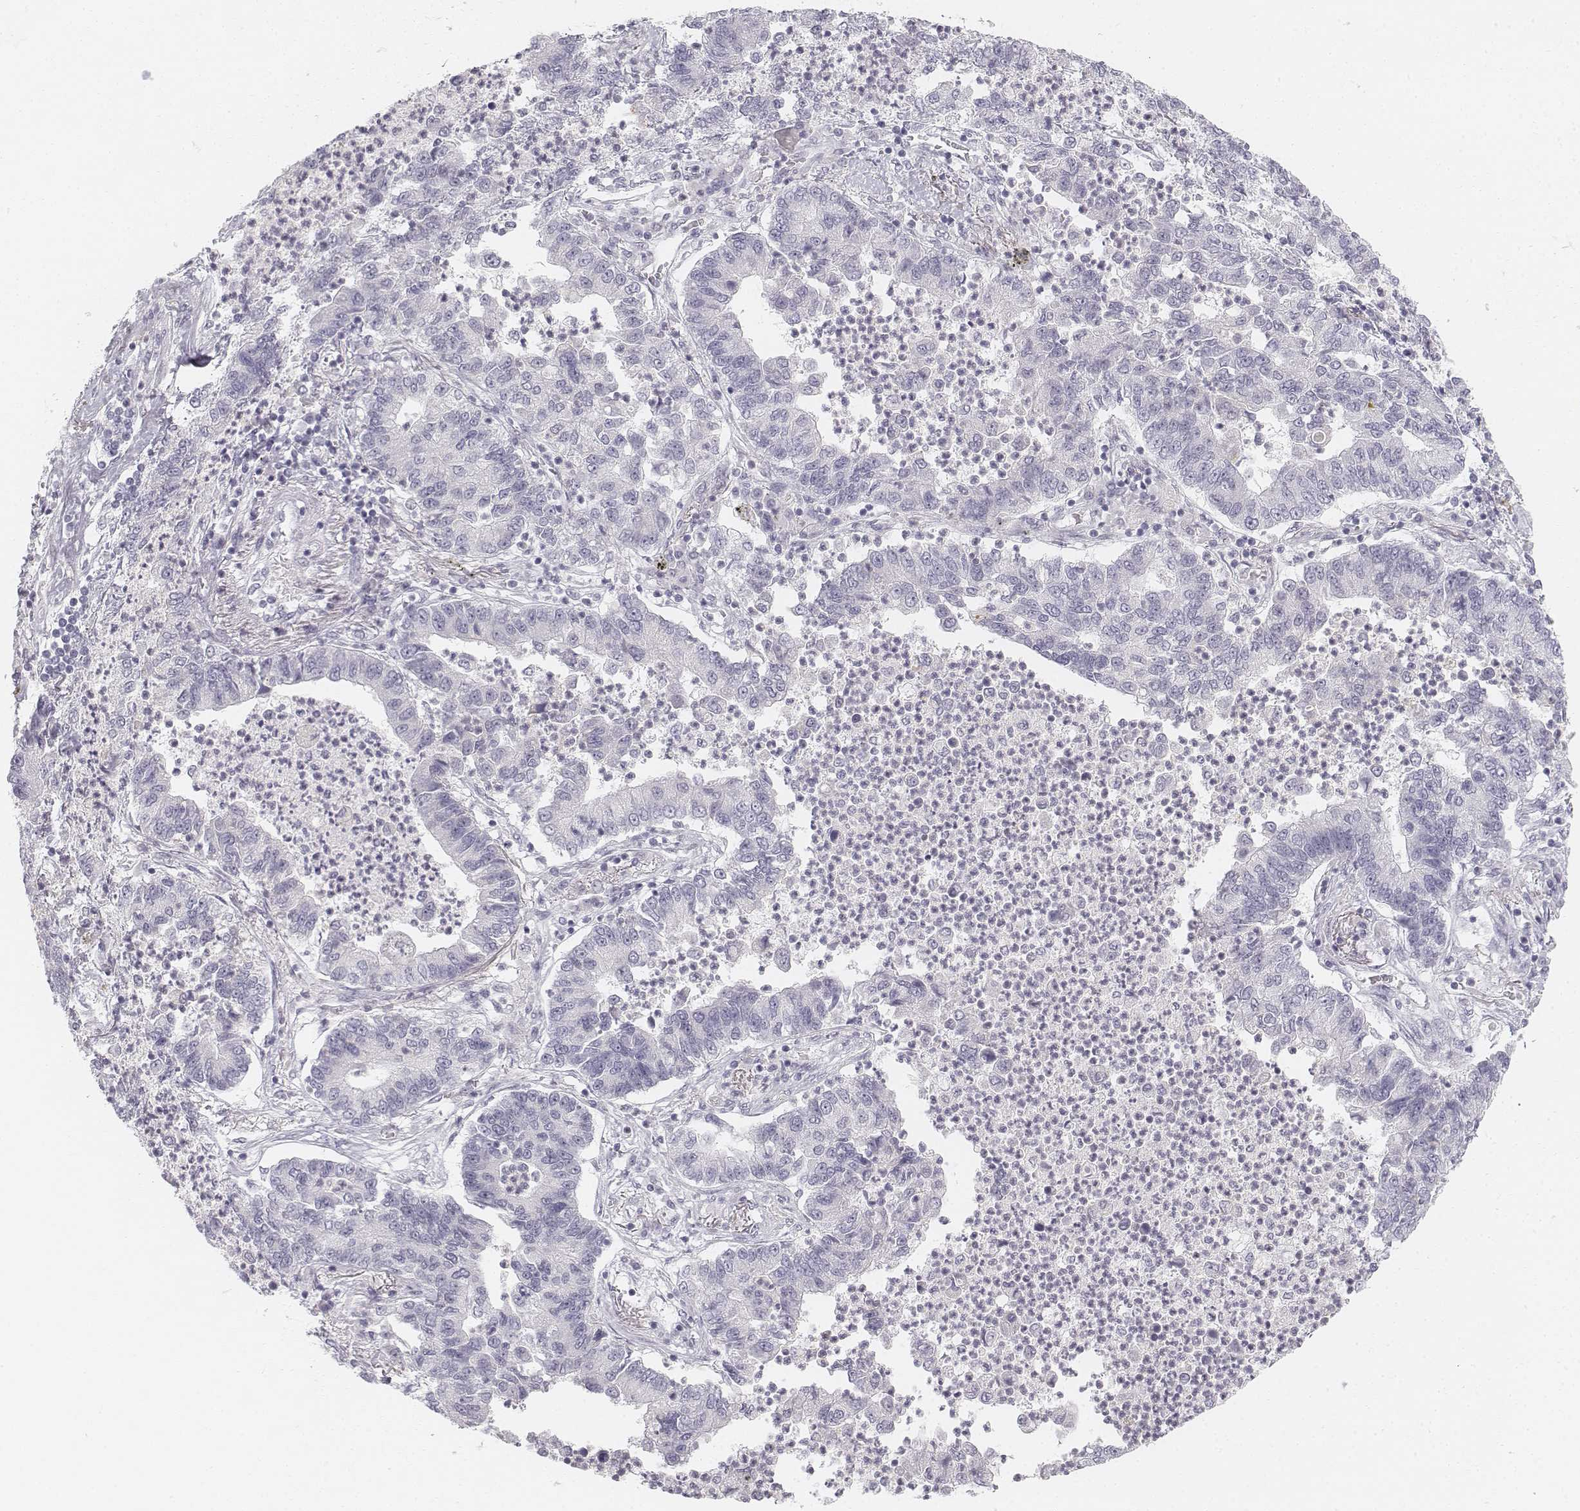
{"staining": {"intensity": "negative", "quantity": "none", "location": "none"}, "tissue": "lung cancer", "cell_type": "Tumor cells", "image_type": "cancer", "snomed": [{"axis": "morphology", "description": "Adenocarcinoma, NOS"}, {"axis": "topography", "description": "Lung"}], "caption": "Micrograph shows no protein positivity in tumor cells of lung cancer tissue.", "gene": "KRTAP2-1", "patient": {"sex": "female", "age": 57}}